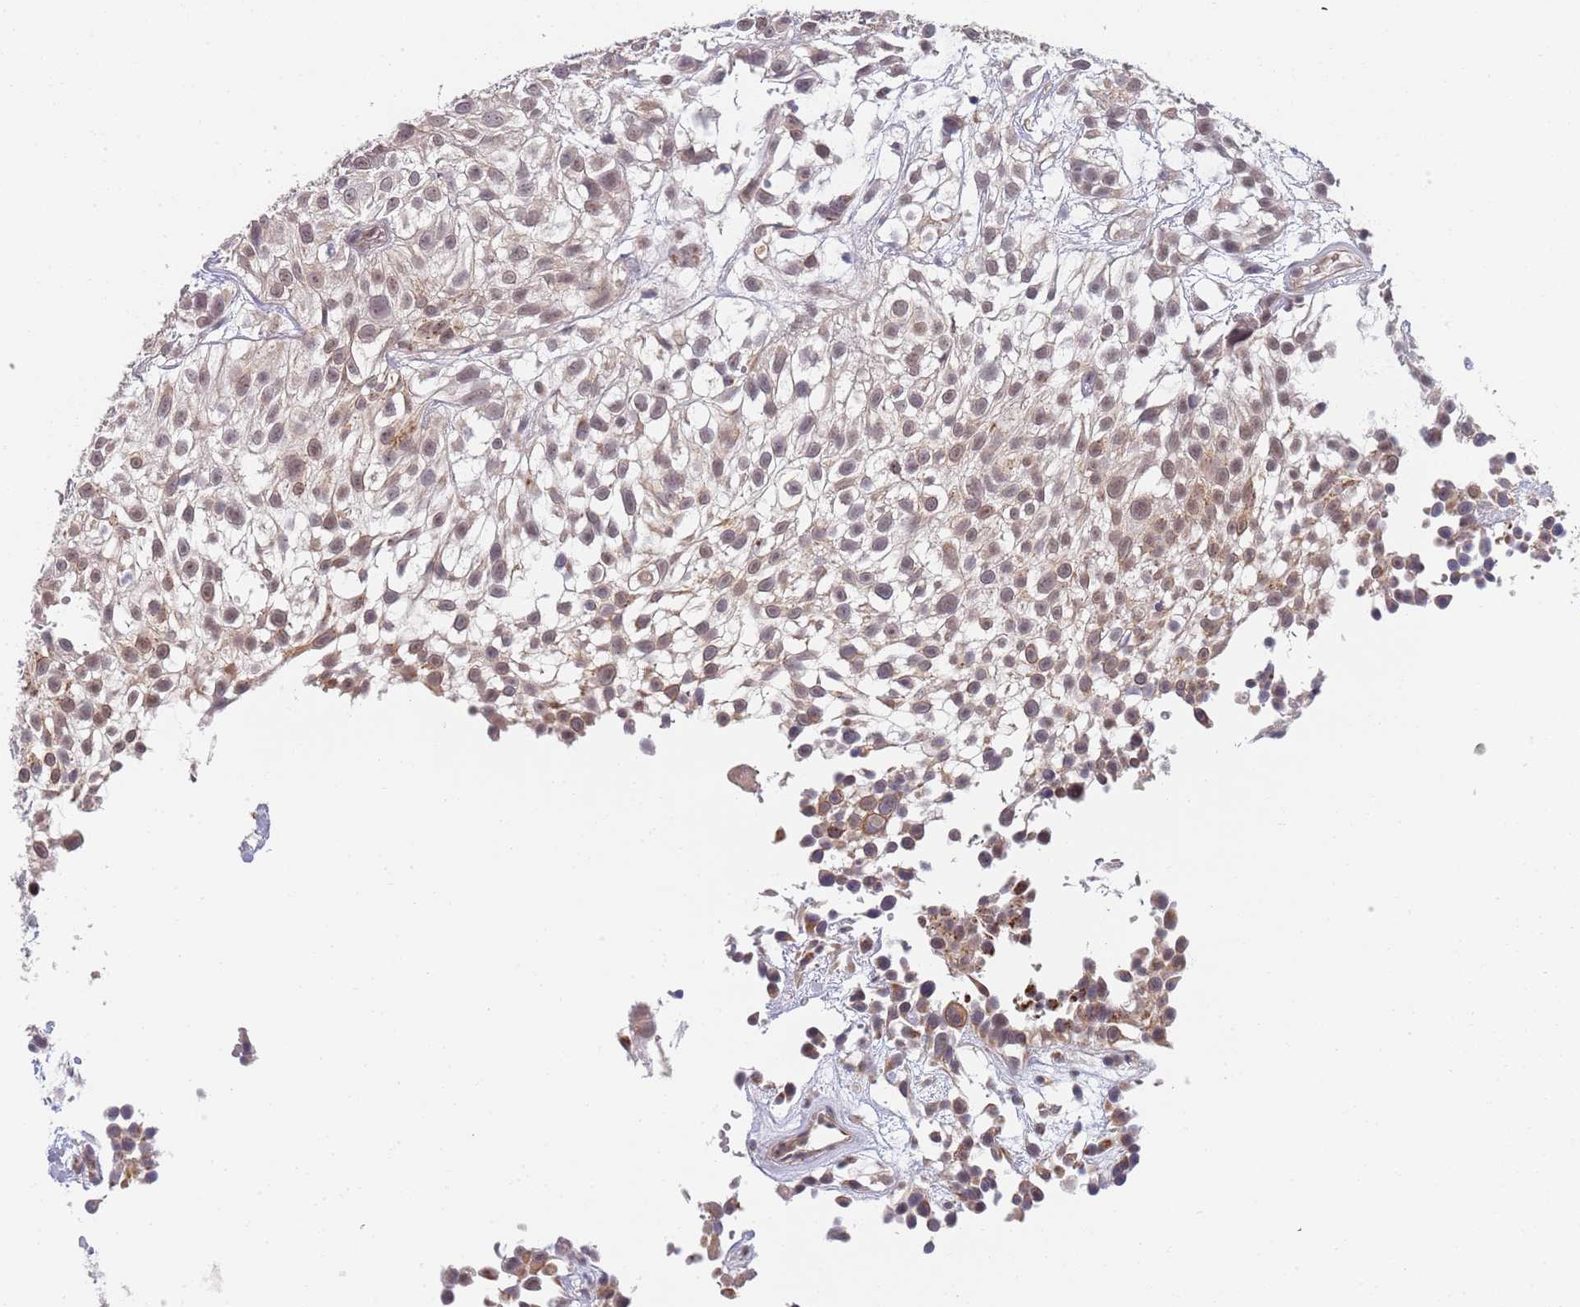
{"staining": {"intensity": "weak", "quantity": "25%-75%", "location": "nuclear"}, "tissue": "urothelial cancer", "cell_type": "Tumor cells", "image_type": "cancer", "snomed": [{"axis": "morphology", "description": "Urothelial carcinoma, High grade"}, {"axis": "topography", "description": "Urinary bladder"}], "caption": "Immunohistochemical staining of urothelial cancer exhibits weak nuclear protein staining in approximately 25%-75% of tumor cells. Ihc stains the protein of interest in brown and the nuclei are stained blue.", "gene": "B4GALT4", "patient": {"sex": "male", "age": 56}}